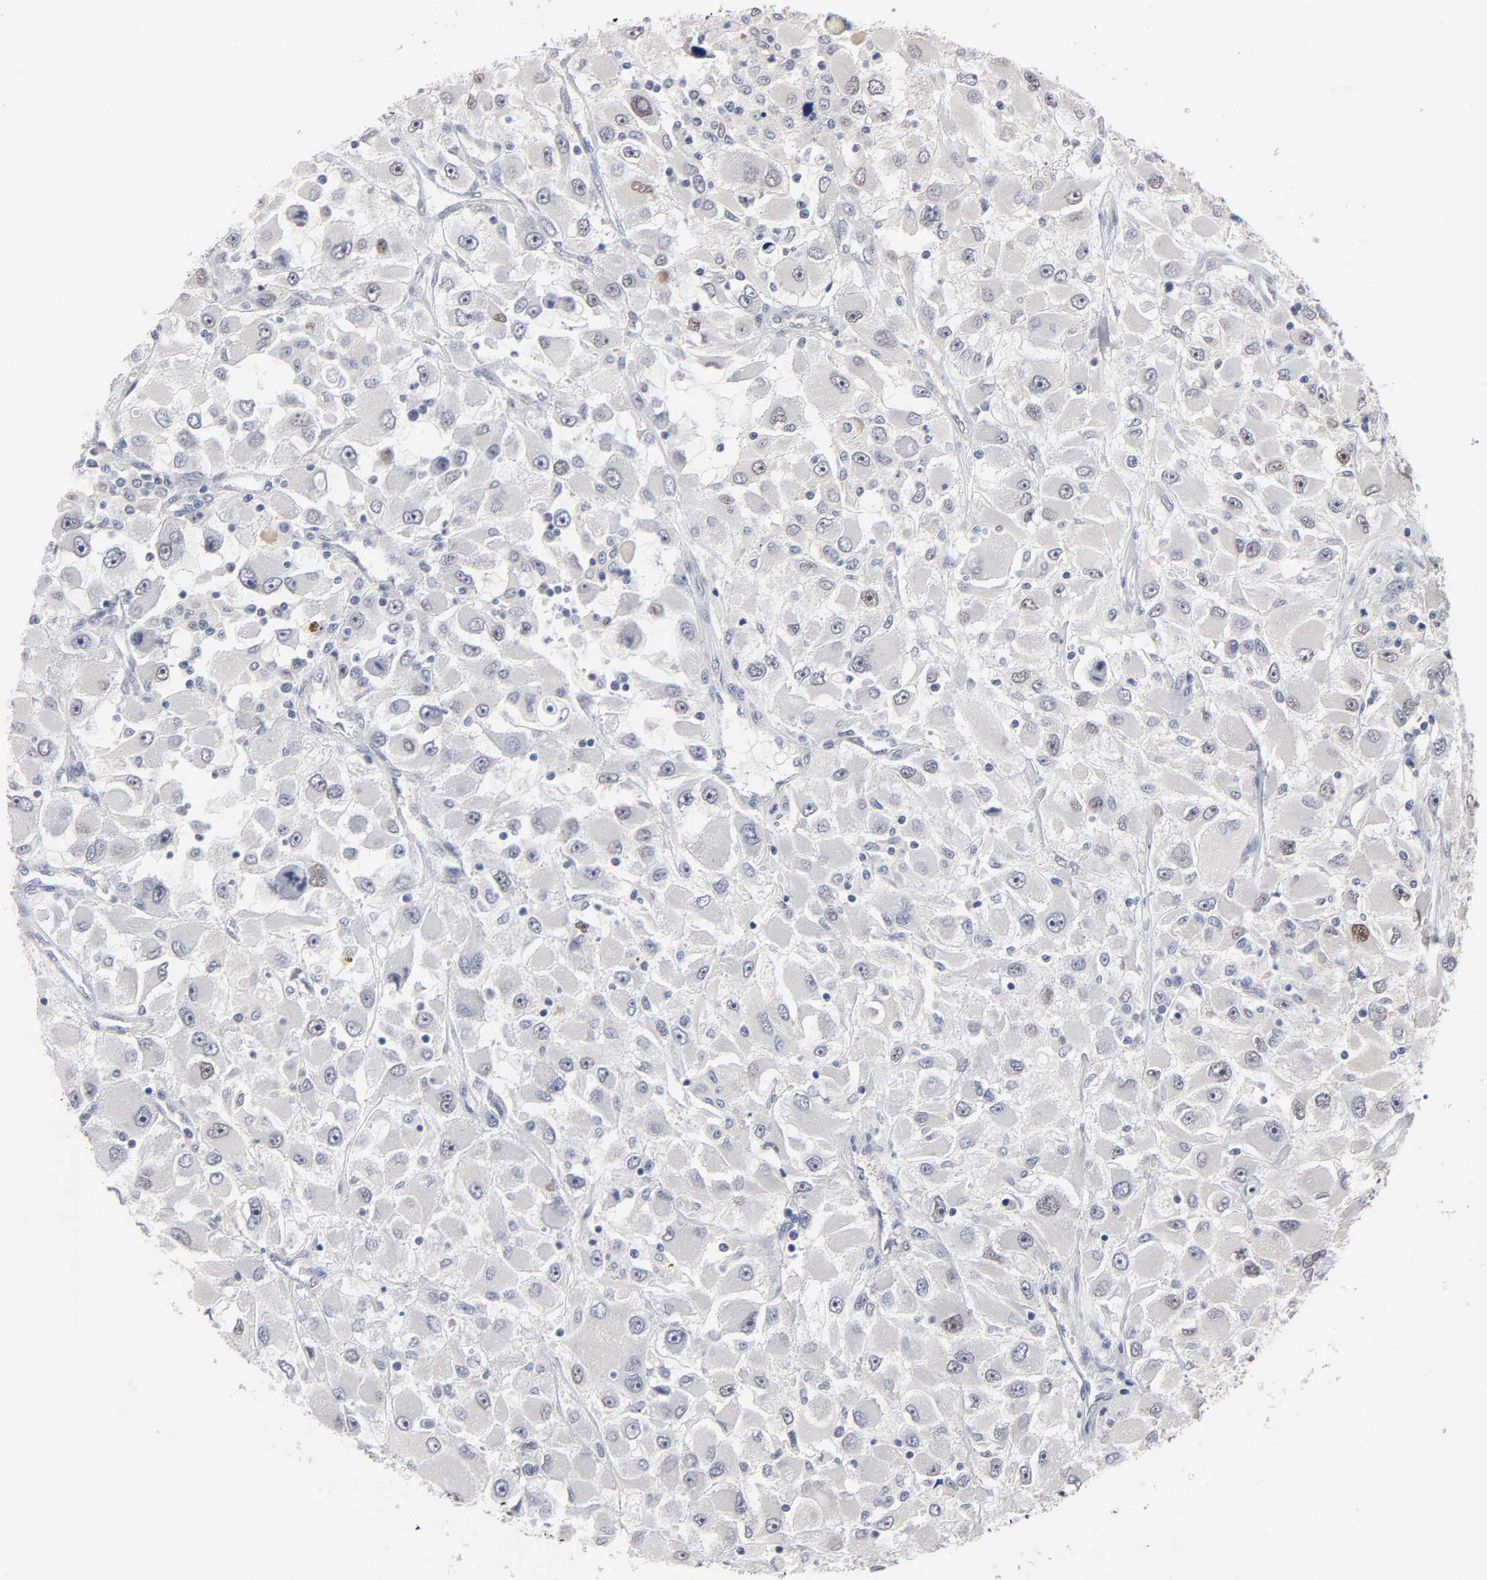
{"staining": {"intensity": "weak", "quantity": "<25%", "location": "nuclear"}, "tissue": "renal cancer", "cell_type": "Tumor cells", "image_type": "cancer", "snomed": [{"axis": "morphology", "description": "Adenocarcinoma, NOS"}, {"axis": "topography", "description": "Kidney"}], "caption": "Histopathology image shows no significant protein expression in tumor cells of renal cancer (adenocarcinoma).", "gene": "HNF4A", "patient": {"sex": "female", "age": 52}}